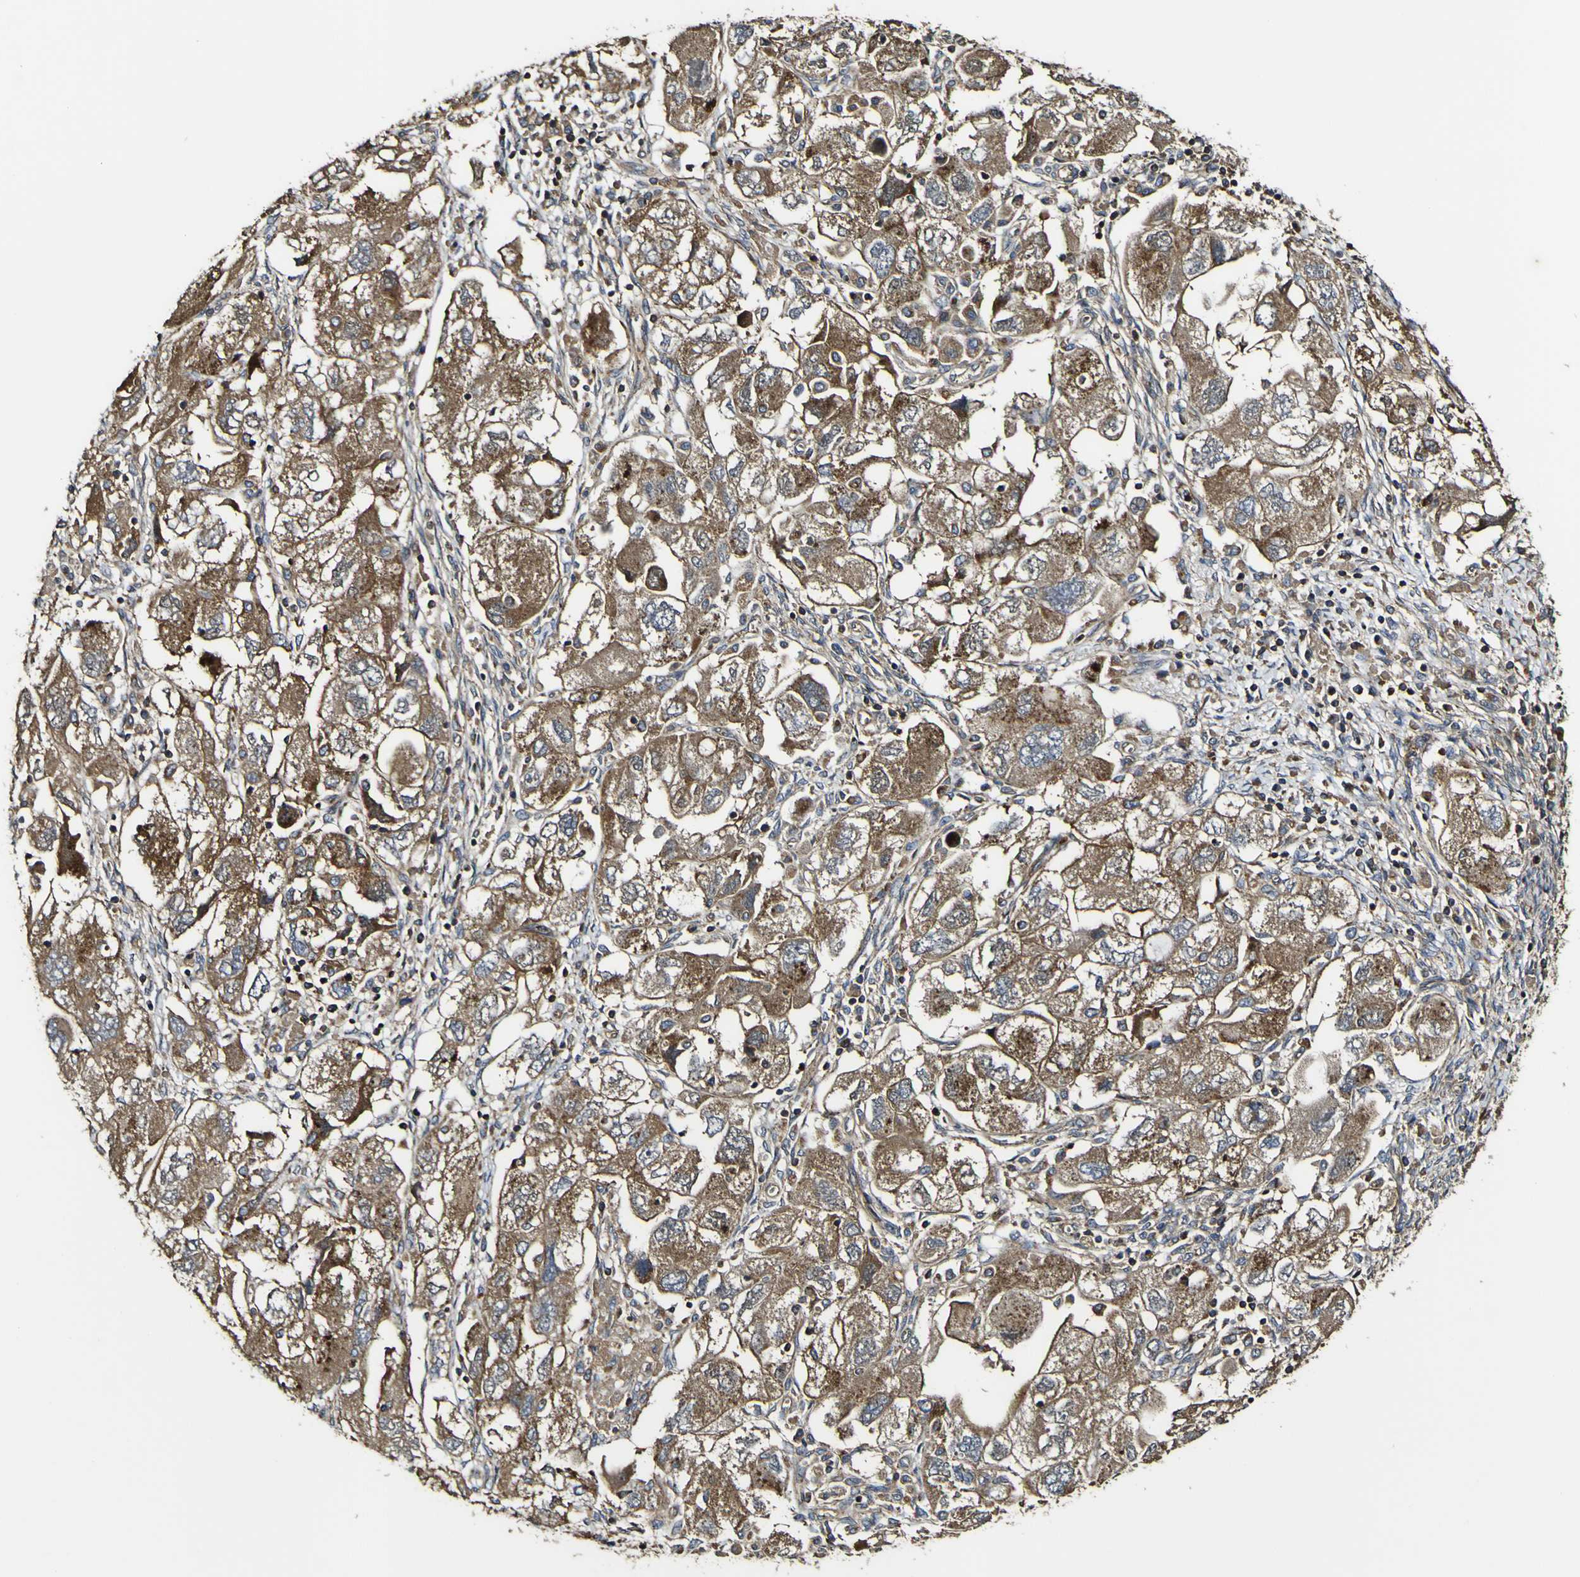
{"staining": {"intensity": "moderate", "quantity": ">75%", "location": "cytoplasmic/membranous"}, "tissue": "ovarian cancer", "cell_type": "Tumor cells", "image_type": "cancer", "snomed": [{"axis": "morphology", "description": "Carcinoma, NOS"}, {"axis": "morphology", "description": "Cystadenocarcinoma, serous, NOS"}, {"axis": "topography", "description": "Ovary"}], "caption": "This is a micrograph of immunohistochemistry staining of ovarian cancer (carcinoma), which shows moderate positivity in the cytoplasmic/membranous of tumor cells.", "gene": "TNIK", "patient": {"sex": "female", "age": 69}}